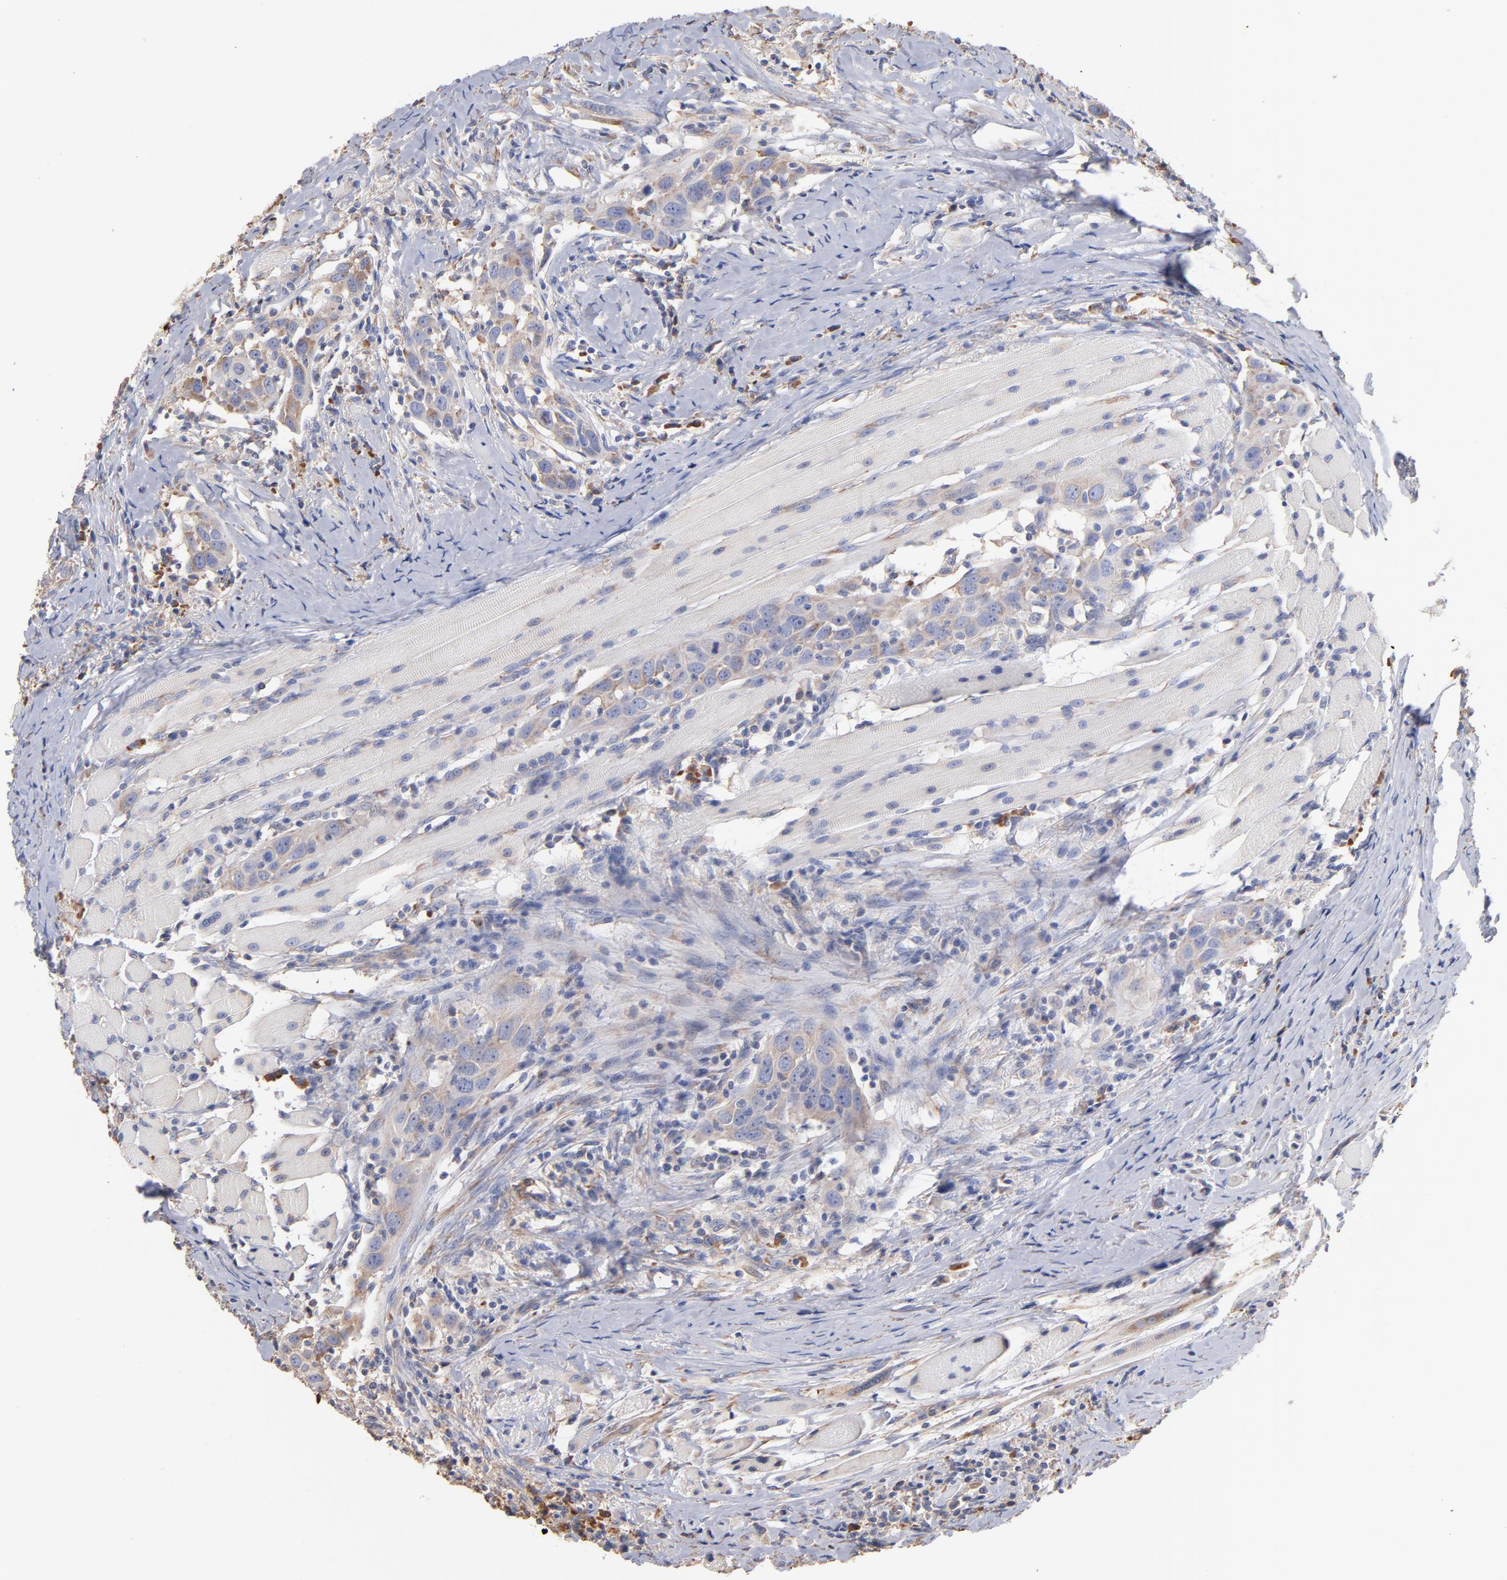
{"staining": {"intensity": "weak", "quantity": "<25%", "location": "cytoplasmic/membranous"}, "tissue": "head and neck cancer", "cell_type": "Tumor cells", "image_type": "cancer", "snomed": [{"axis": "morphology", "description": "Squamous cell carcinoma, NOS"}, {"axis": "topography", "description": "Oral tissue"}, {"axis": "topography", "description": "Head-Neck"}], "caption": "An IHC photomicrograph of head and neck cancer (squamous cell carcinoma) is shown. There is no staining in tumor cells of head and neck cancer (squamous cell carcinoma). (DAB (3,3'-diaminobenzidine) immunohistochemistry (IHC) visualized using brightfield microscopy, high magnification).", "gene": "RPL9", "patient": {"sex": "female", "age": 50}}